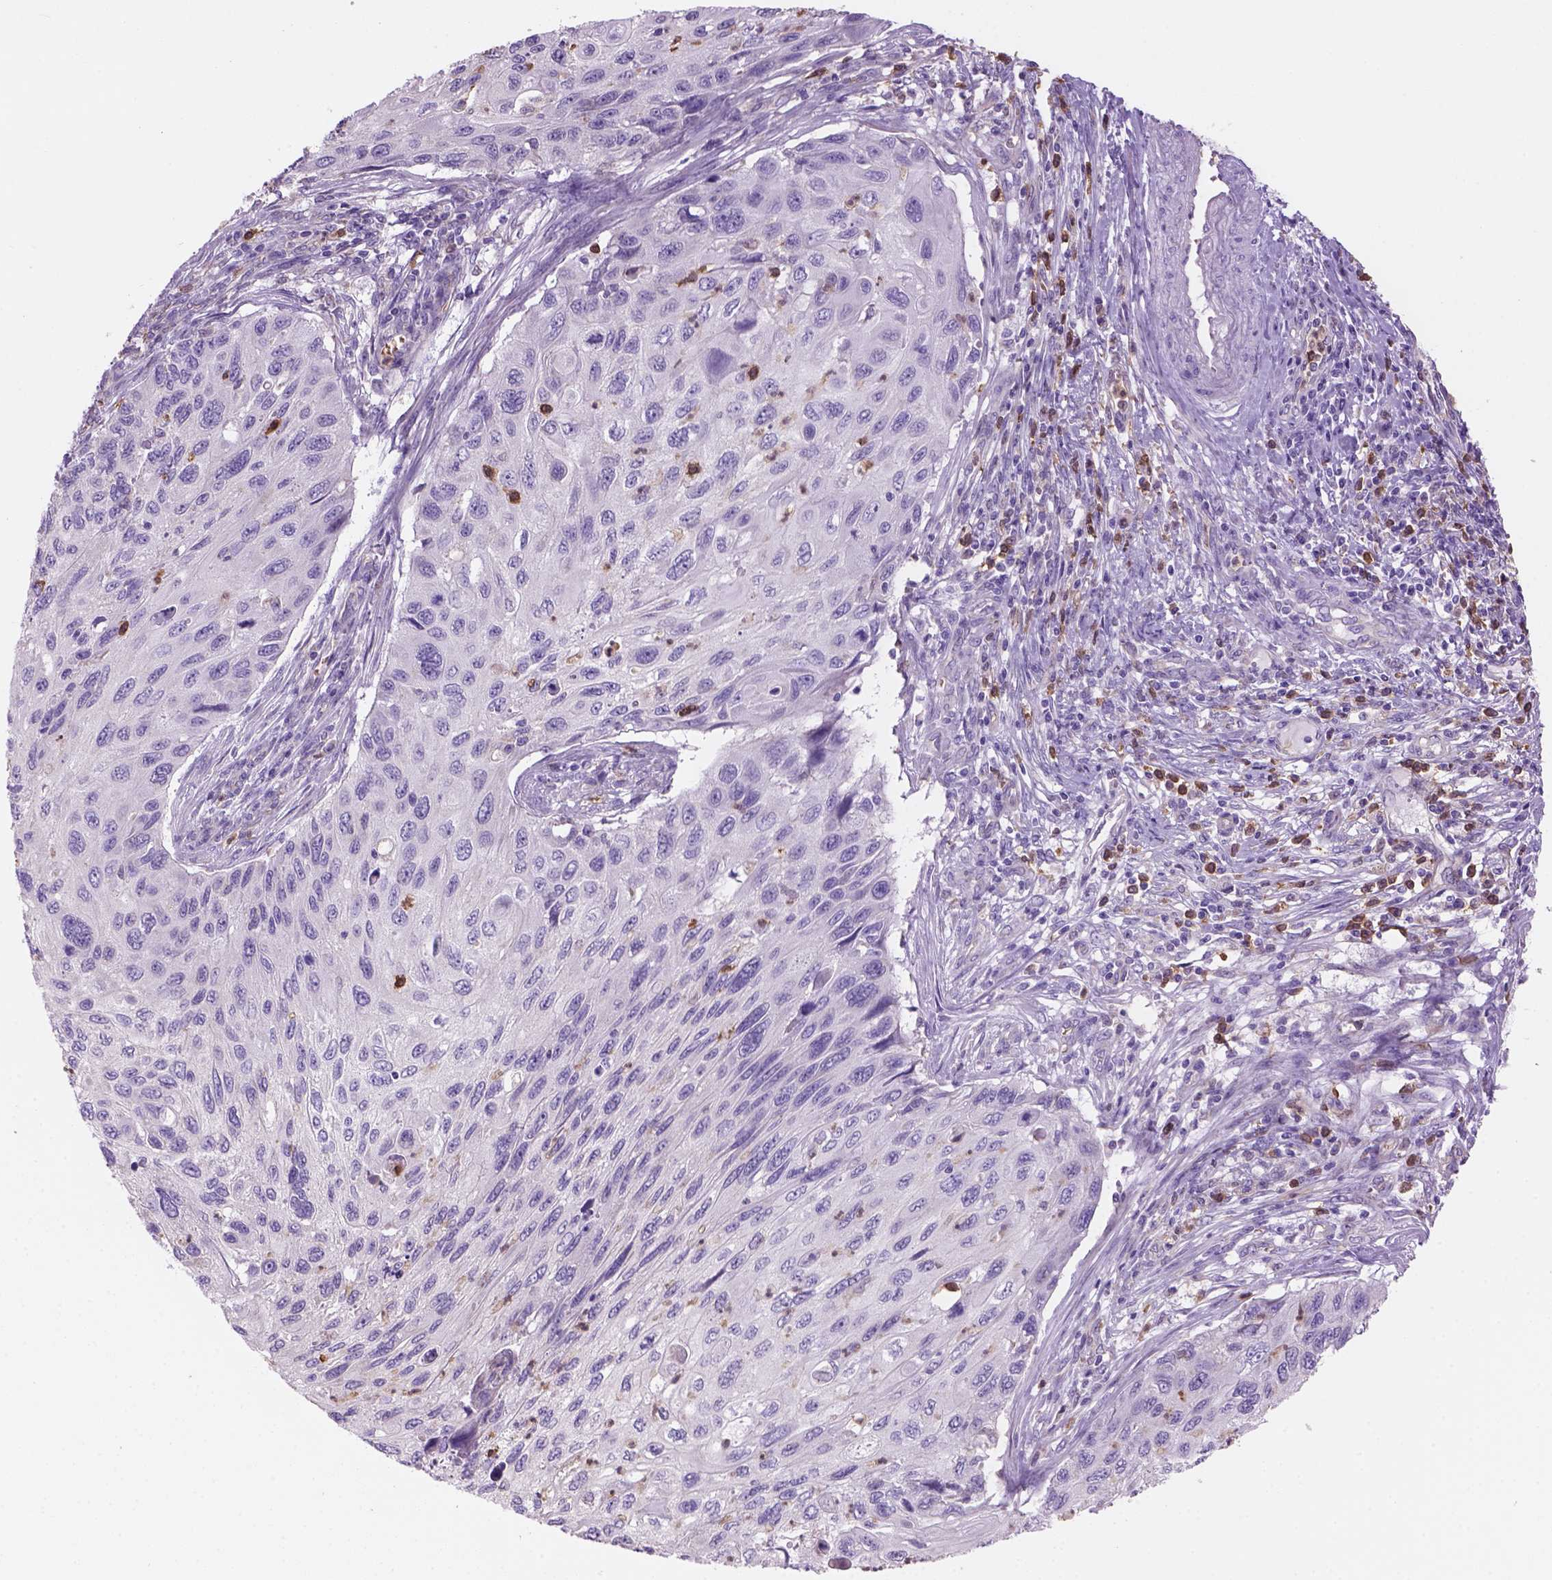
{"staining": {"intensity": "negative", "quantity": "none", "location": "none"}, "tissue": "cervical cancer", "cell_type": "Tumor cells", "image_type": "cancer", "snomed": [{"axis": "morphology", "description": "Squamous cell carcinoma, NOS"}, {"axis": "topography", "description": "Cervix"}], "caption": "A high-resolution micrograph shows immunohistochemistry (IHC) staining of squamous cell carcinoma (cervical), which displays no significant positivity in tumor cells. (Stains: DAB immunohistochemistry with hematoxylin counter stain, Microscopy: brightfield microscopy at high magnification).", "gene": "CD84", "patient": {"sex": "female", "age": 70}}